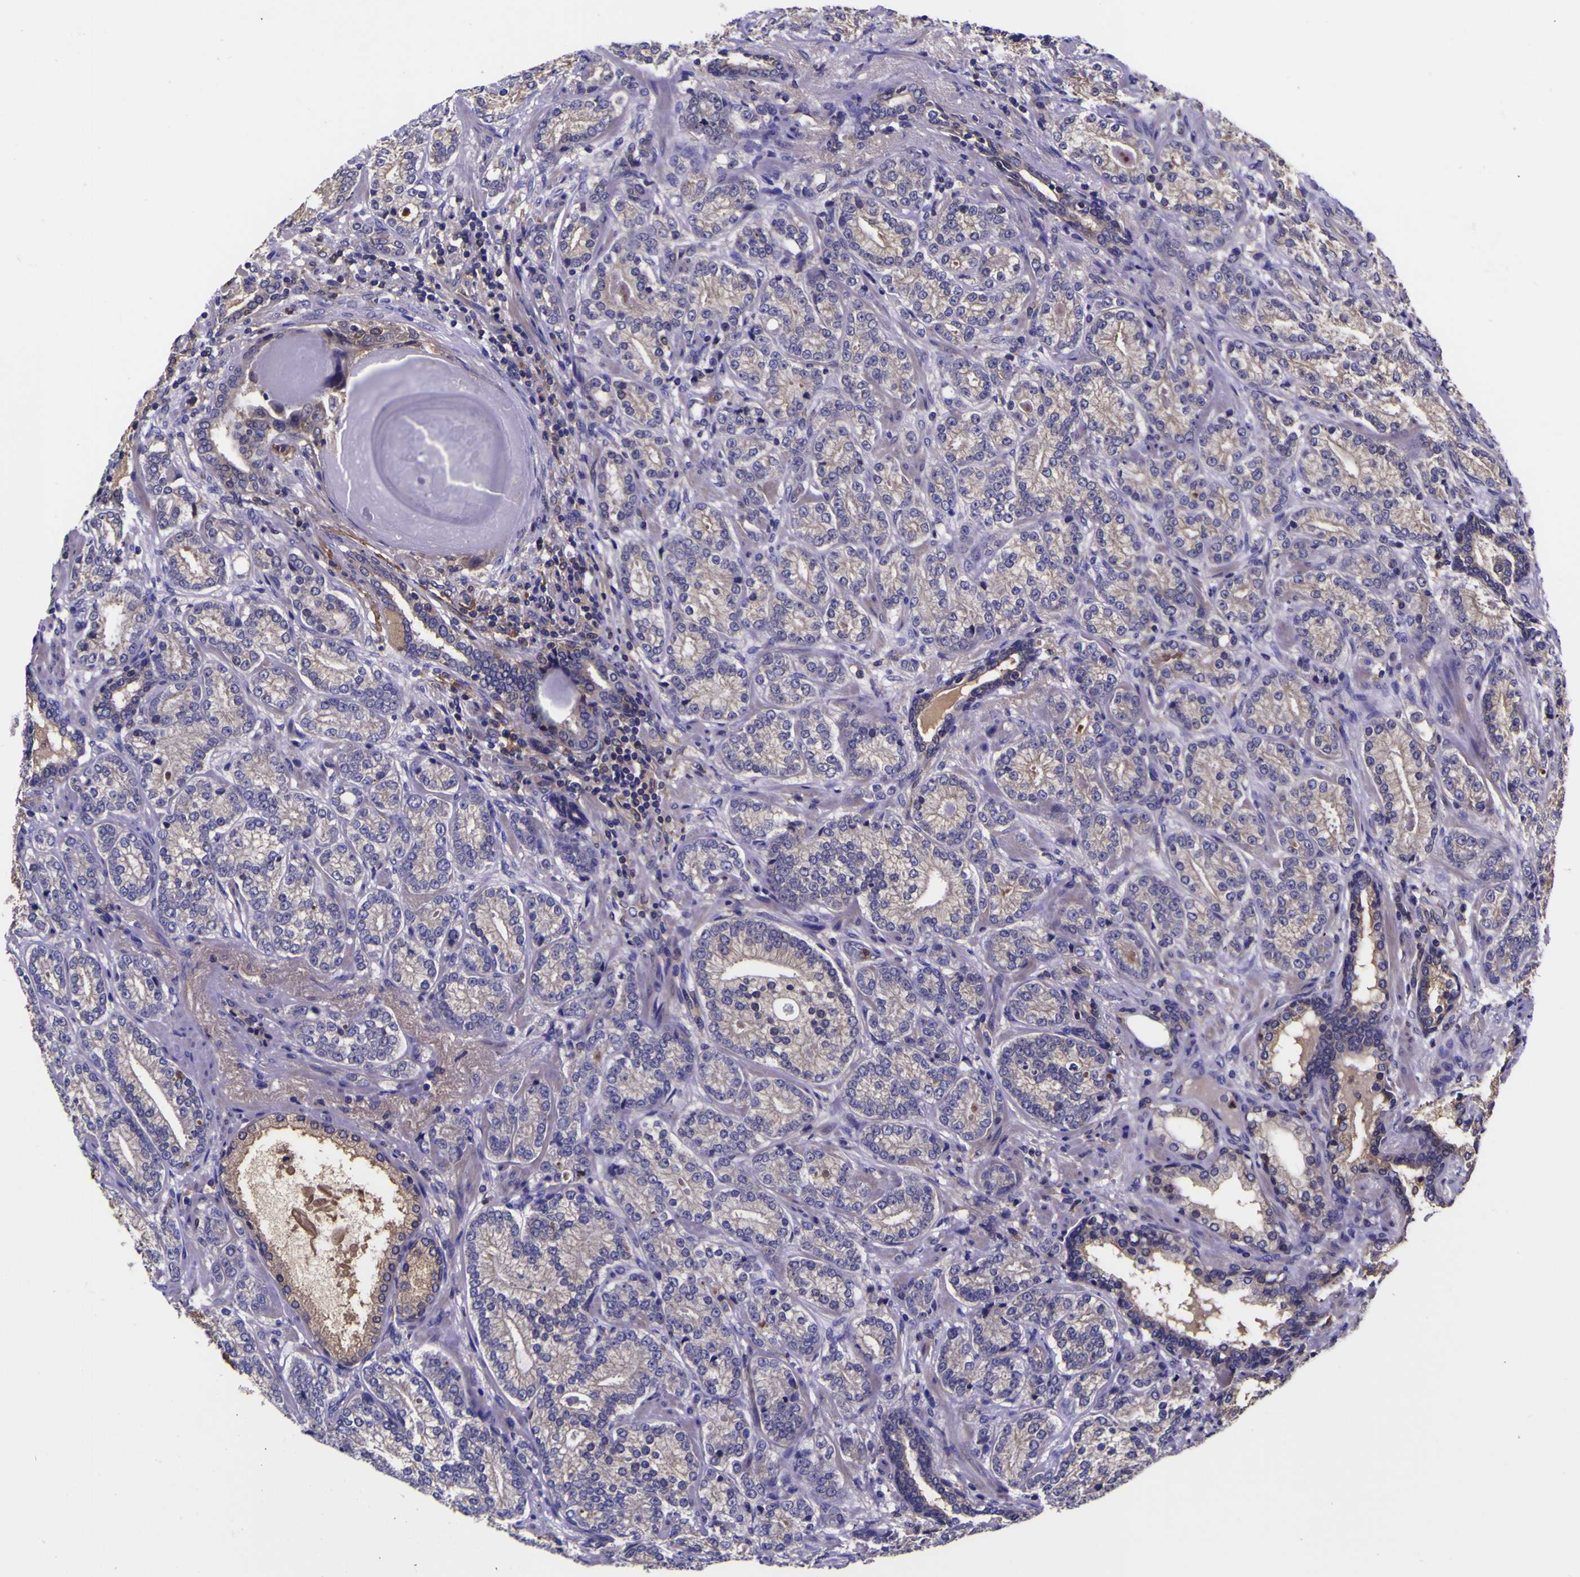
{"staining": {"intensity": "weak", "quantity": "<25%", "location": "cytoplasmic/membranous"}, "tissue": "prostate cancer", "cell_type": "Tumor cells", "image_type": "cancer", "snomed": [{"axis": "morphology", "description": "Adenocarcinoma, High grade"}, {"axis": "topography", "description": "Prostate"}], "caption": "Histopathology image shows no significant protein staining in tumor cells of prostate adenocarcinoma (high-grade). The staining is performed using DAB (3,3'-diaminobenzidine) brown chromogen with nuclei counter-stained in using hematoxylin.", "gene": "MAPK14", "patient": {"sex": "male", "age": 61}}